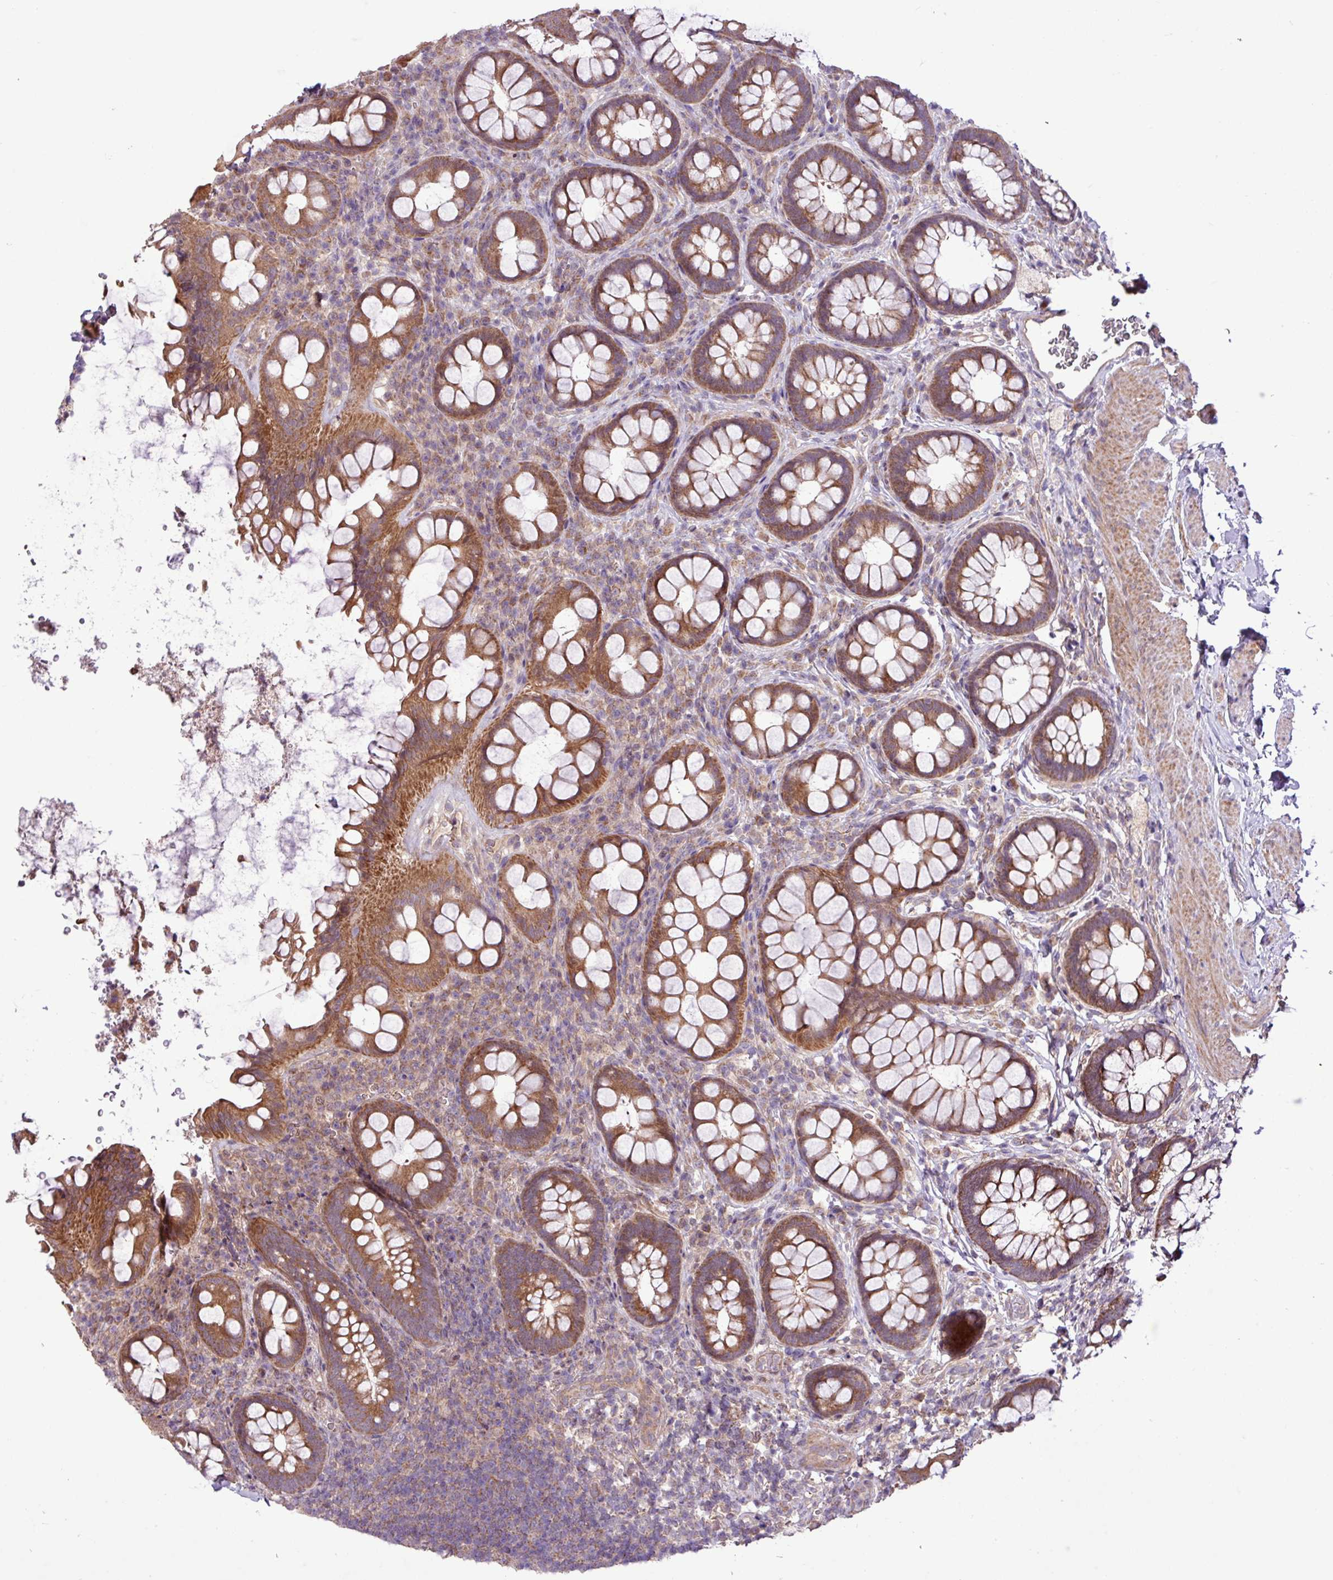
{"staining": {"intensity": "moderate", "quantity": ">75%", "location": "cytoplasmic/membranous"}, "tissue": "rectum", "cell_type": "Glandular cells", "image_type": "normal", "snomed": [{"axis": "morphology", "description": "Normal tissue, NOS"}, {"axis": "topography", "description": "Rectum"}, {"axis": "topography", "description": "Peripheral nerve tissue"}], "caption": "A photomicrograph of rectum stained for a protein displays moderate cytoplasmic/membranous brown staining in glandular cells. Immunohistochemistry stains the protein of interest in brown and the nuclei are stained blue.", "gene": "TIMM10B", "patient": {"sex": "female", "age": 69}}